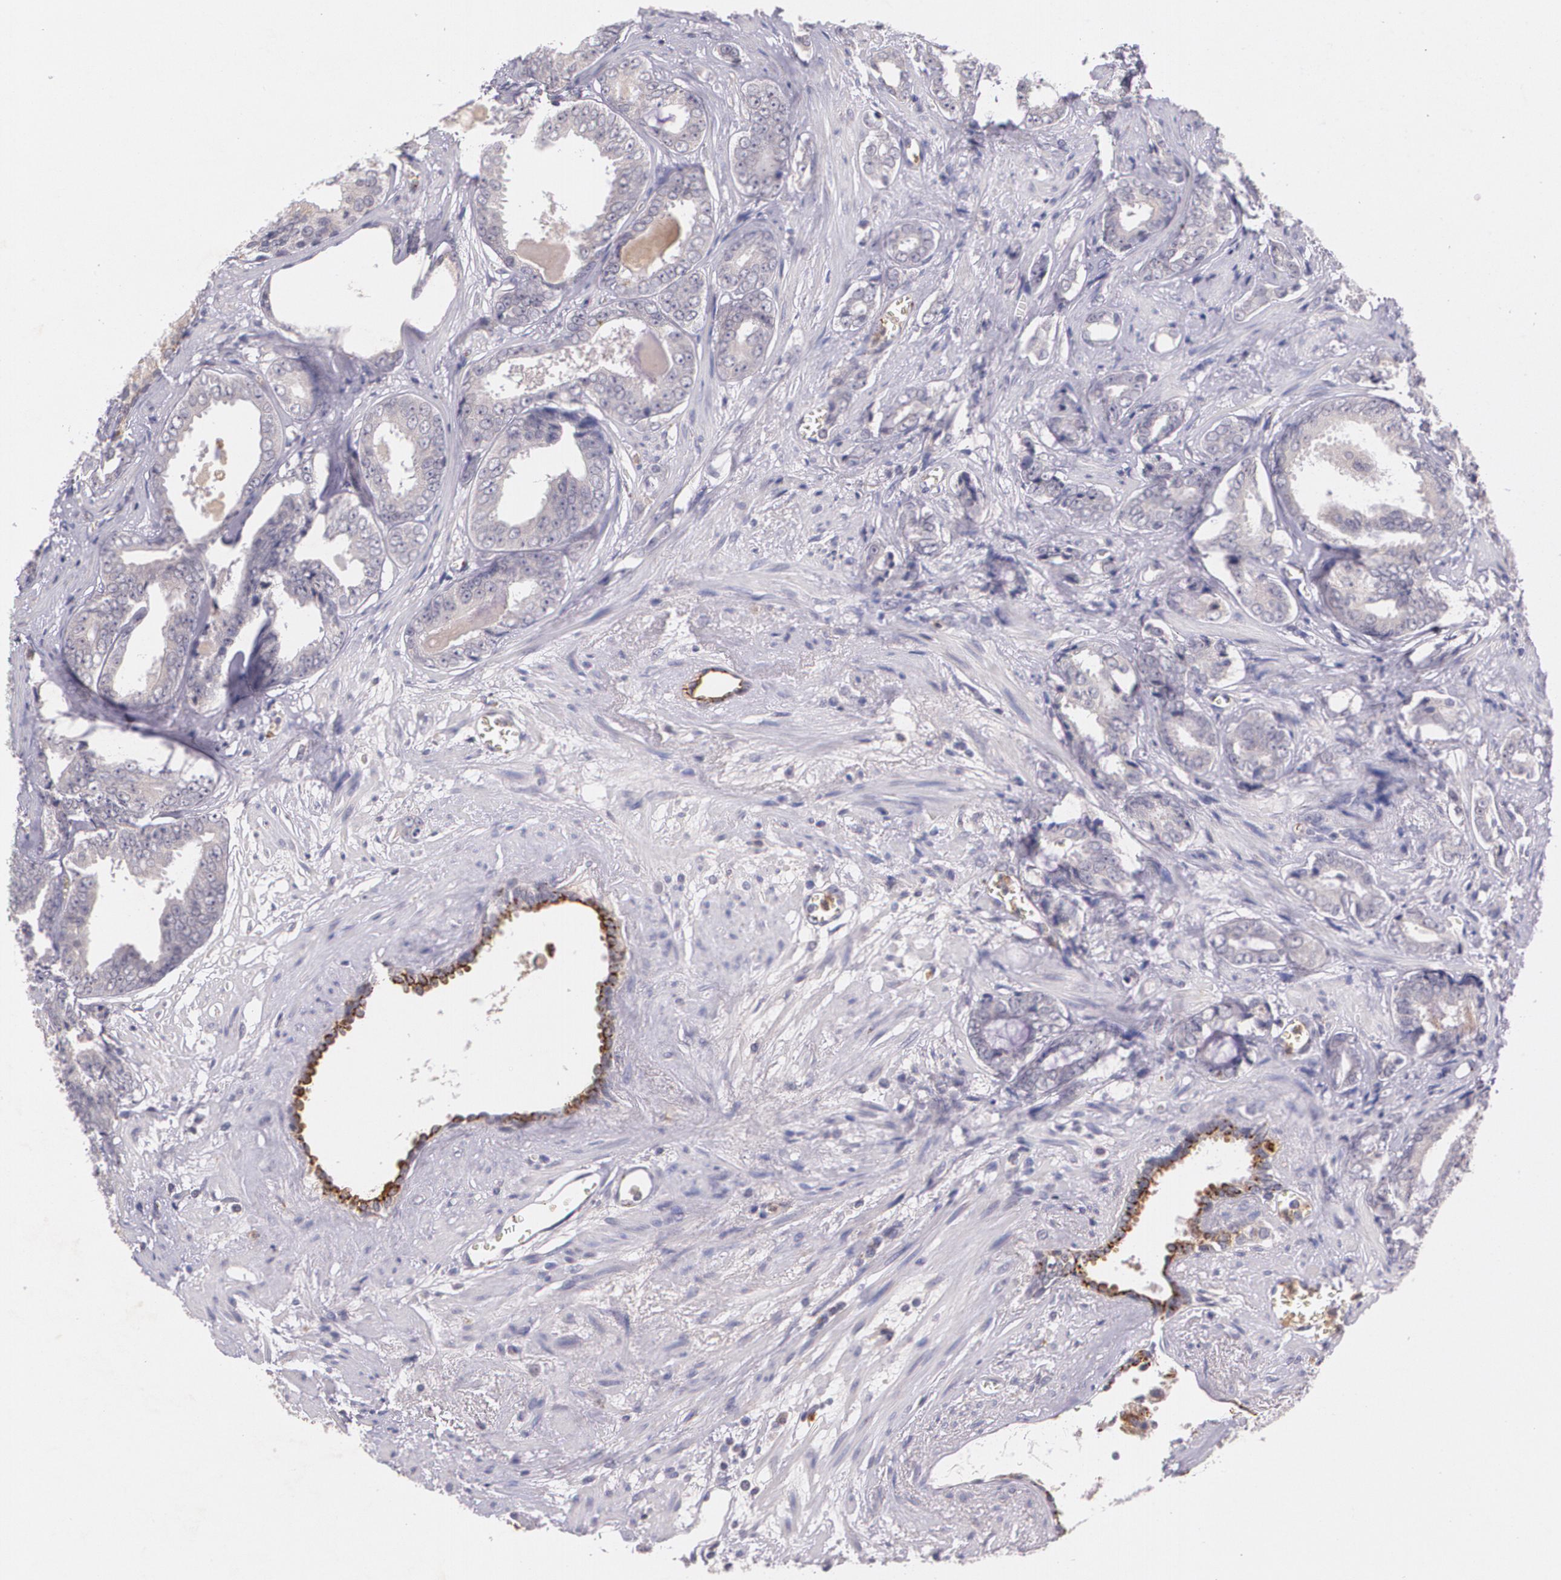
{"staining": {"intensity": "weak", "quantity": "25%-75%", "location": "cytoplasmic/membranous"}, "tissue": "prostate cancer", "cell_type": "Tumor cells", "image_type": "cancer", "snomed": [{"axis": "morphology", "description": "Adenocarcinoma, Medium grade"}, {"axis": "topography", "description": "Prostate"}], "caption": "Immunohistochemistry (DAB (3,3'-diaminobenzidine)) staining of adenocarcinoma (medium-grade) (prostate) displays weak cytoplasmic/membranous protein expression in approximately 25%-75% of tumor cells.", "gene": "TM4SF1", "patient": {"sex": "male", "age": 79}}